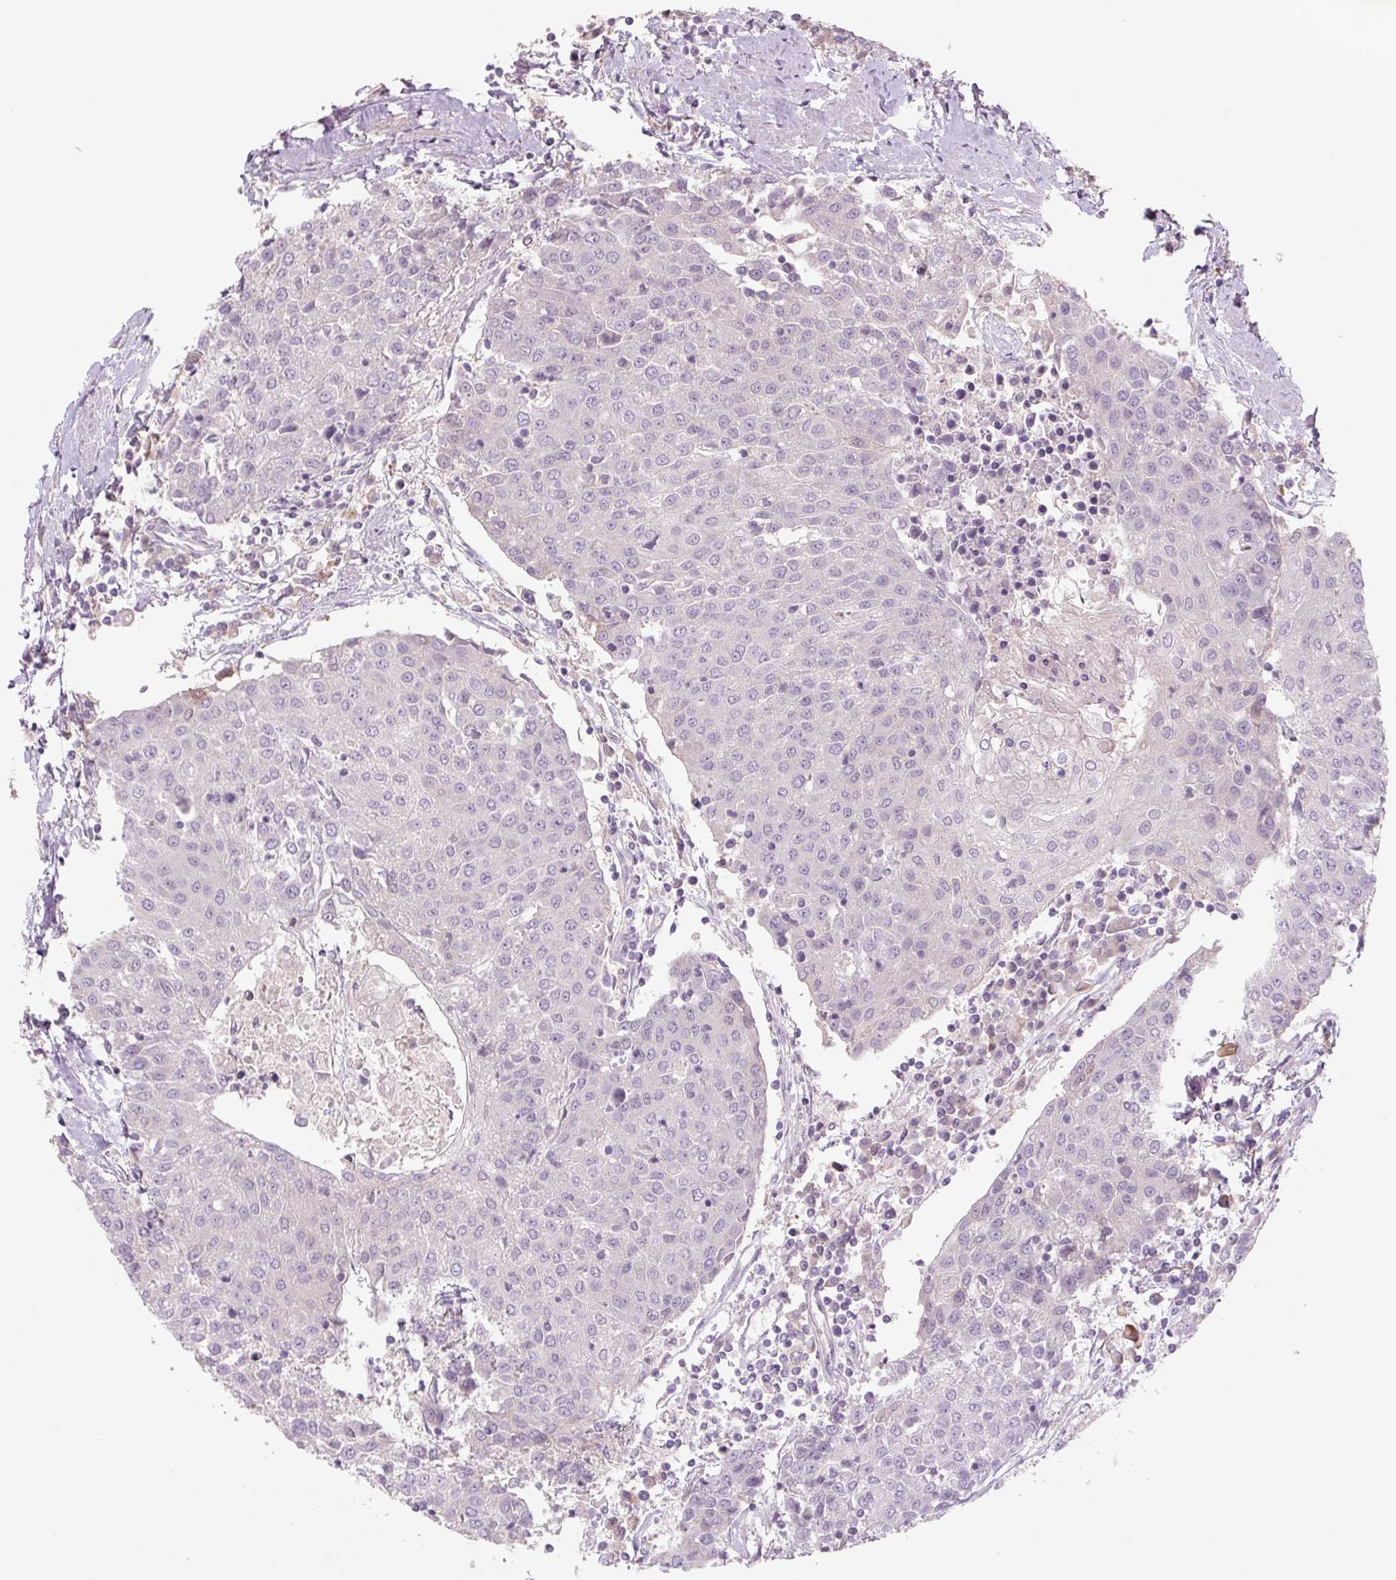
{"staining": {"intensity": "negative", "quantity": "none", "location": "none"}, "tissue": "urothelial cancer", "cell_type": "Tumor cells", "image_type": "cancer", "snomed": [{"axis": "morphology", "description": "Urothelial carcinoma, High grade"}, {"axis": "topography", "description": "Urinary bladder"}], "caption": "Tumor cells show no significant protein positivity in urothelial carcinoma (high-grade).", "gene": "TMEM100", "patient": {"sex": "female", "age": 85}}